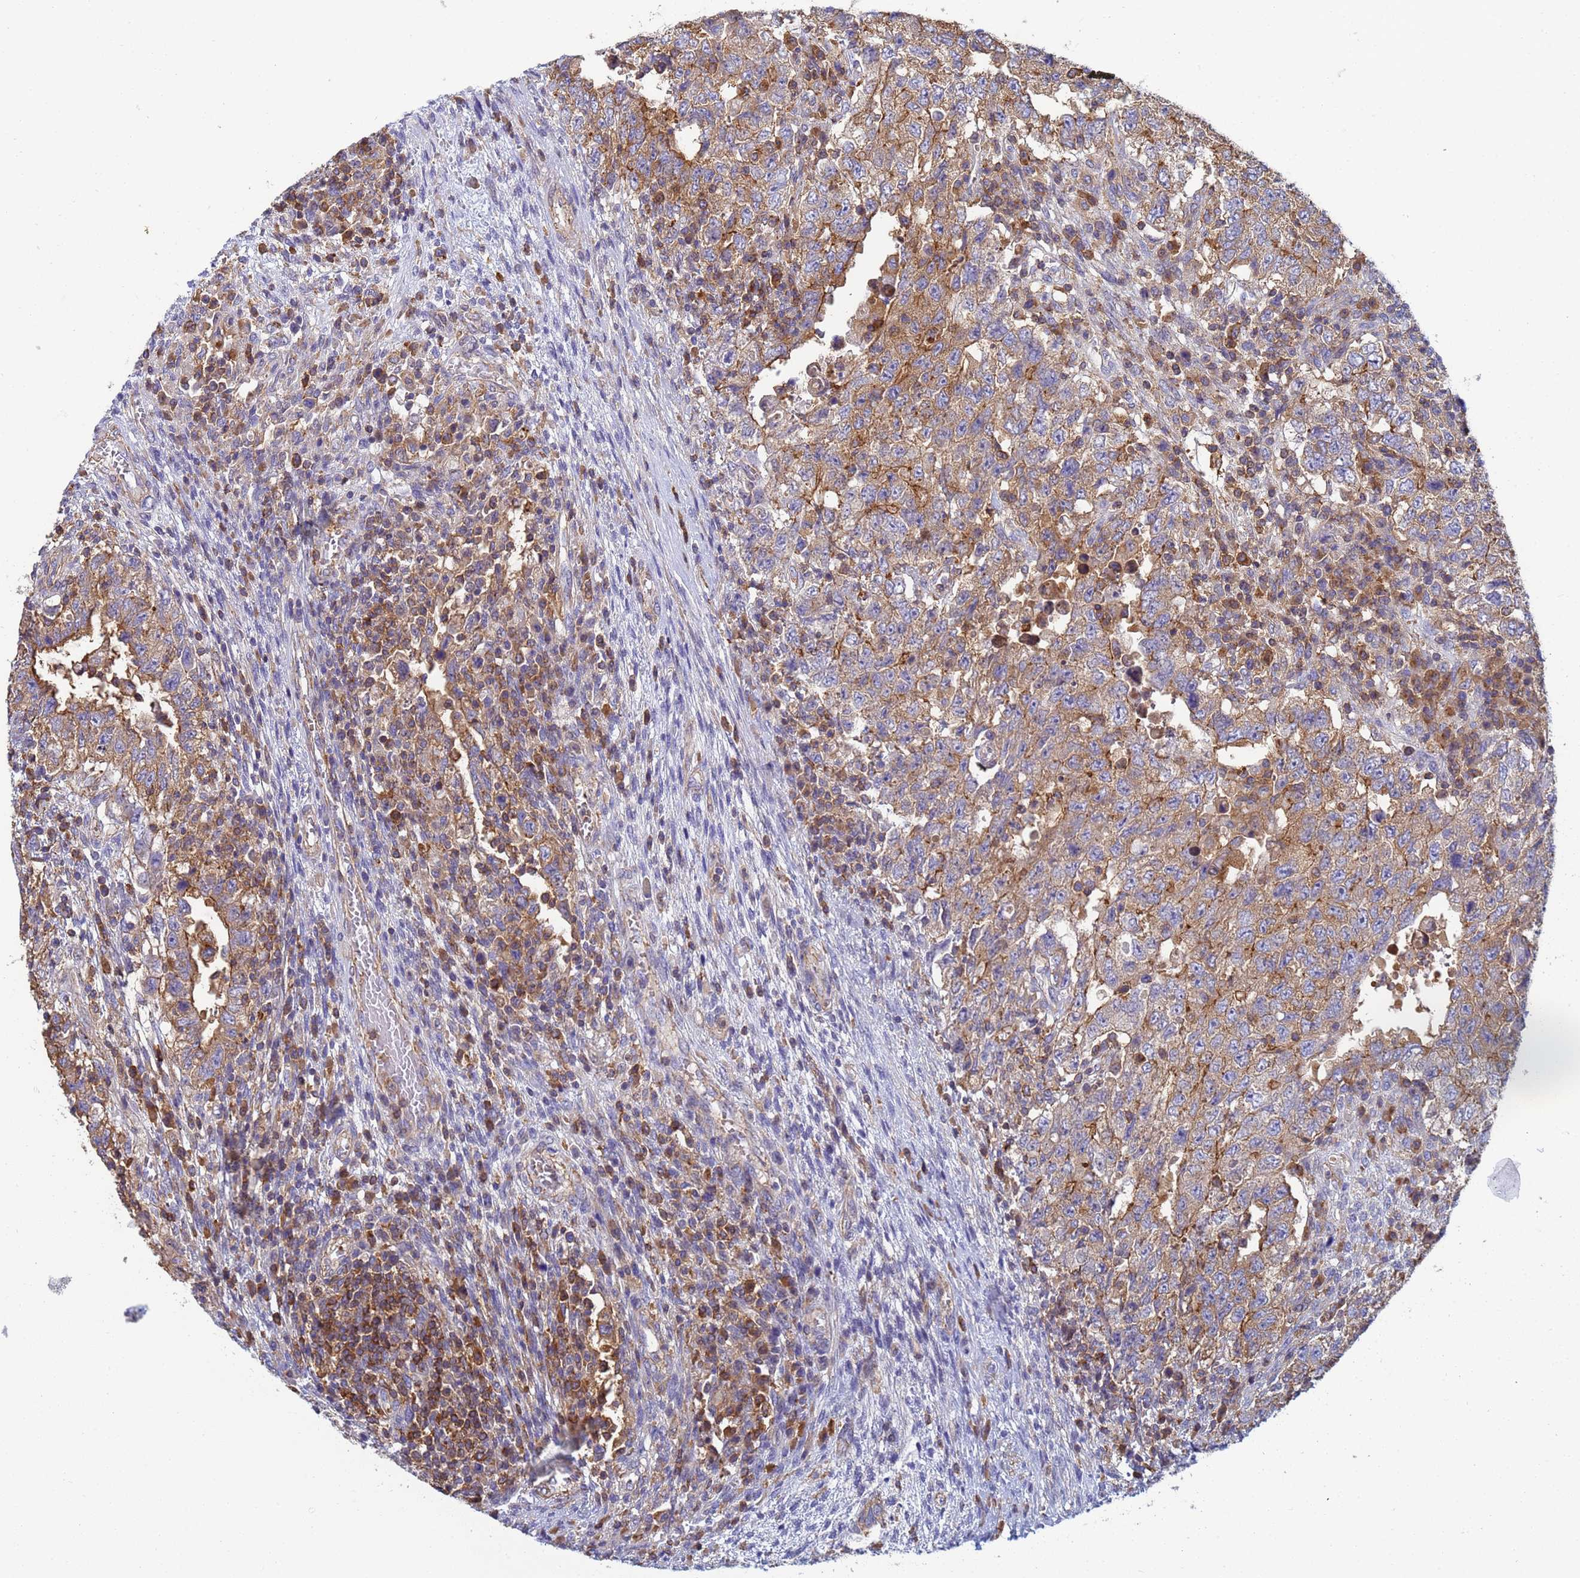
{"staining": {"intensity": "moderate", "quantity": ">75%", "location": "cytoplasmic/membranous"}, "tissue": "testis cancer", "cell_type": "Tumor cells", "image_type": "cancer", "snomed": [{"axis": "morphology", "description": "Carcinoma, Embryonal, NOS"}, {"axis": "topography", "description": "Testis"}], "caption": "Testis embryonal carcinoma tissue shows moderate cytoplasmic/membranous expression in approximately >75% of tumor cells, visualized by immunohistochemistry. Ihc stains the protein in brown and the nuclei are stained blue.", "gene": "ZNG1B", "patient": {"sex": "male", "age": 26}}